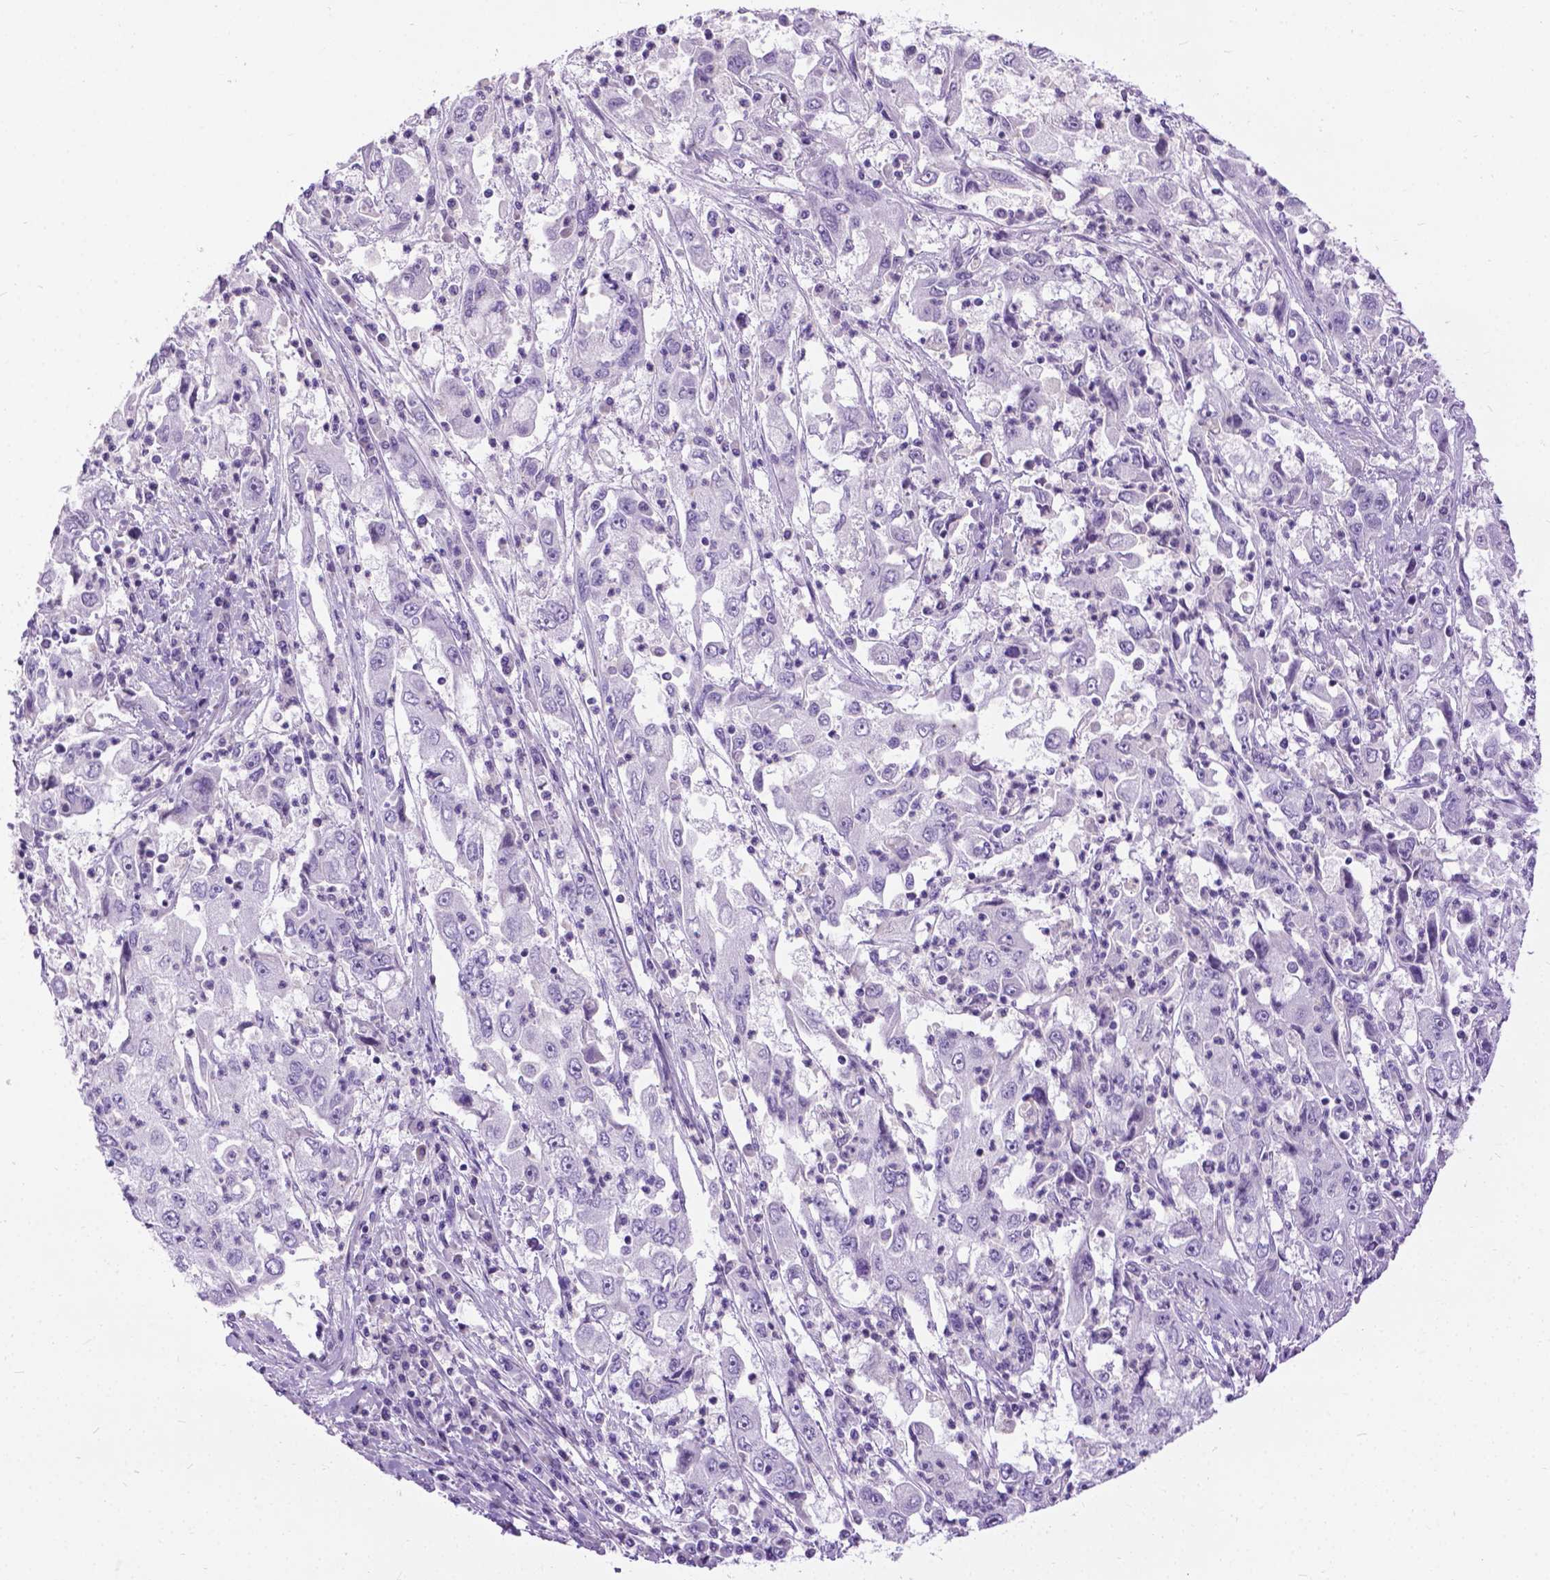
{"staining": {"intensity": "negative", "quantity": "none", "location": "none"}, "tissue": "cervical cancer", "cell_type": "Tumor cells", "image_type": "cancer", "snomed": [{"axis": "morphology", "description": "Squamous cell carcinoma, NOS"}, {"axis": "topography", "description": "Cervix"}], "caption": "Immunohistochemistry (IHC) image of neoplastic tissue: cervical cancer (squamous cell carcinoma) stained with DAB (3,3'-diaminobenzidine) exhibits no significant protein expression in tumor cells.", "gene": "PROB1", "patient": {"sex": "female", "age": 36}}